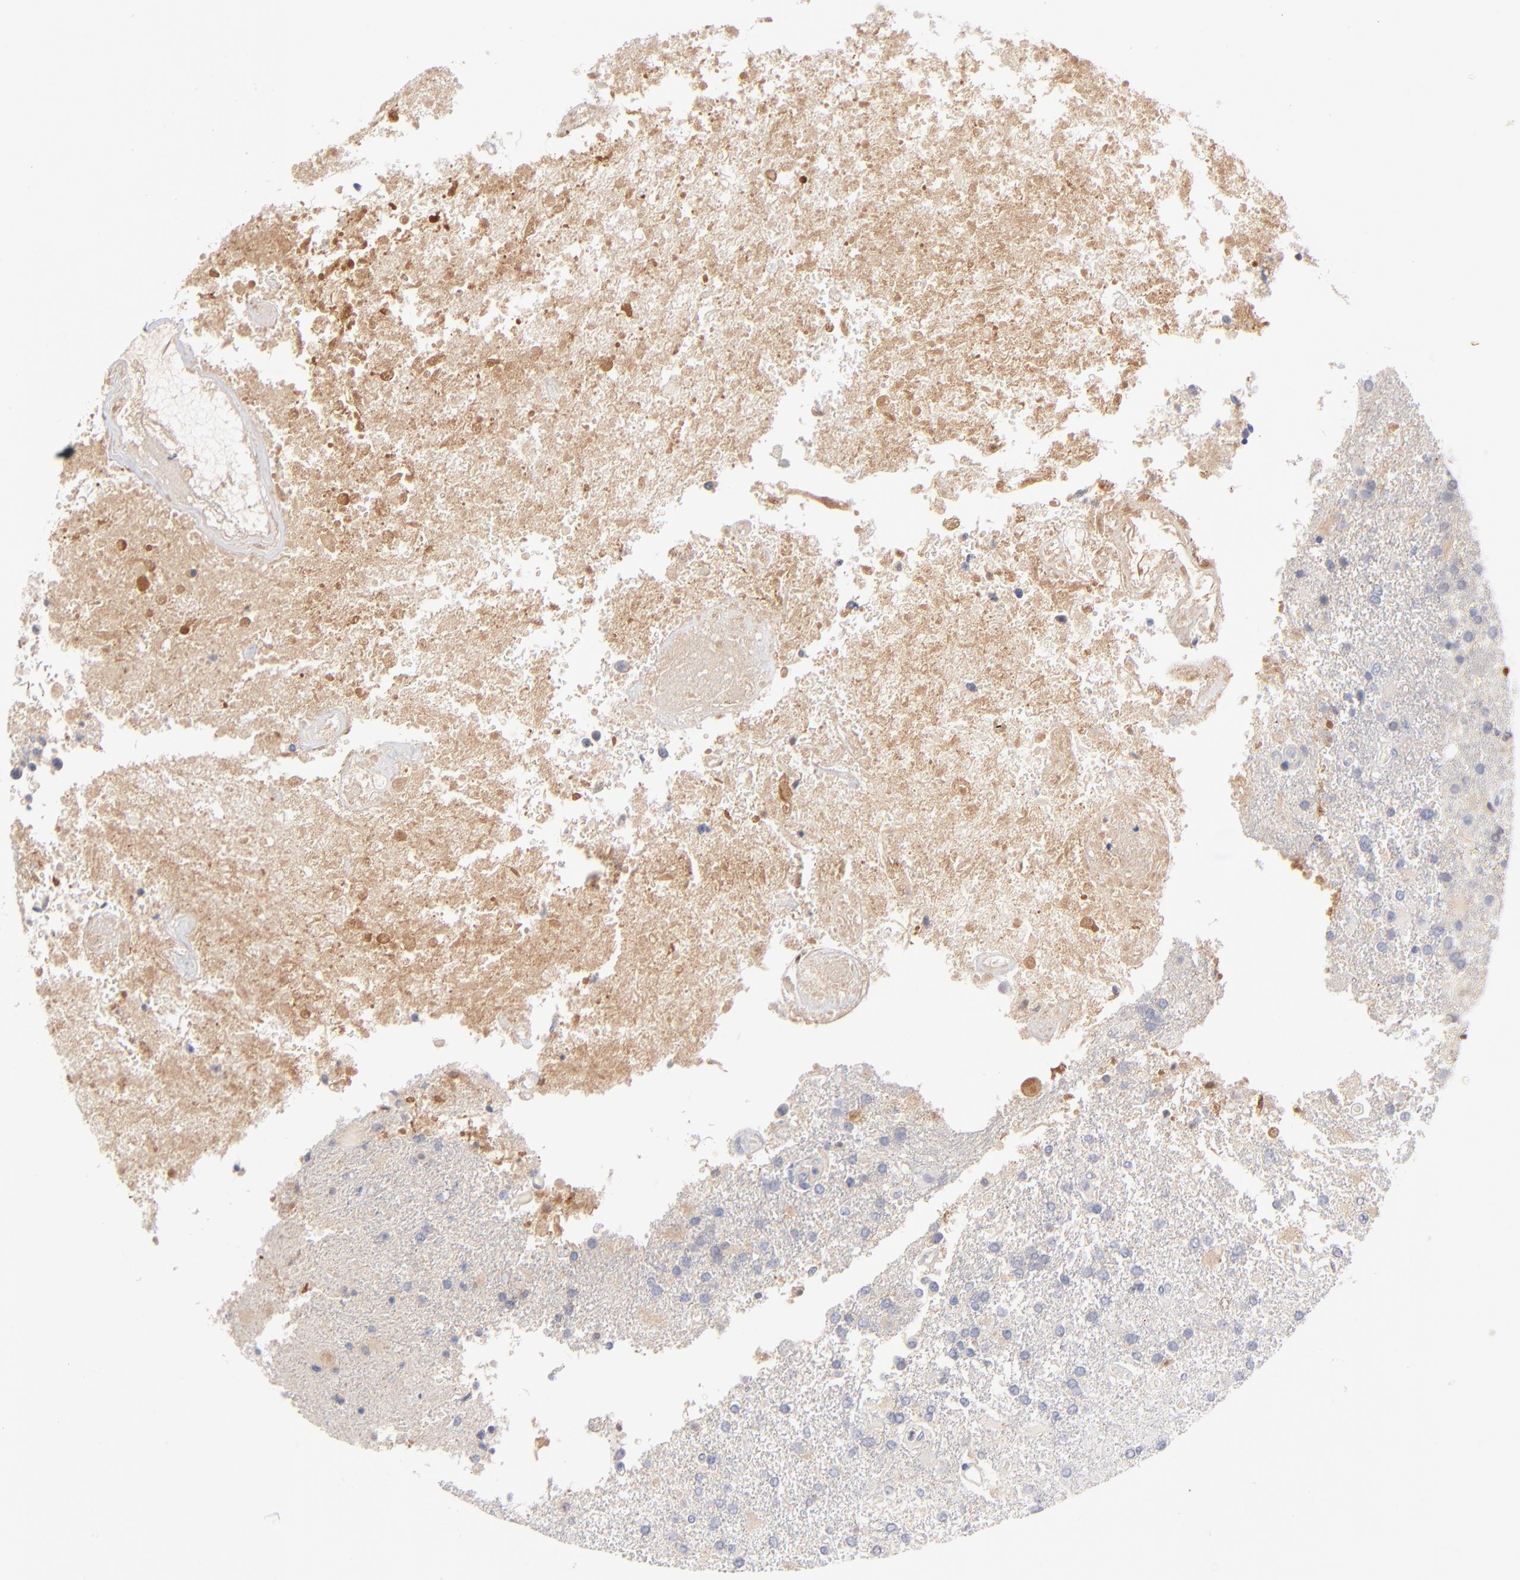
{"staining": {"intensity": "negative", "quantity": "none", "location": "none"}, "tissue": "glioma", "cell_type": "Tumor cells", "image_type": "cancer", "snomed": [{"axis": "morphology", "description": "Glioma, malignant, High grade"}, {"axis": "topography", "description": "Cerebral cortex"}], "caption": "DAB immunohistochemical staining of malignant glioma (high-grade) exhibits no significant positivity in tumor cells.", "gene": "F12", "patient": {"sex": "male", "age": 79}}